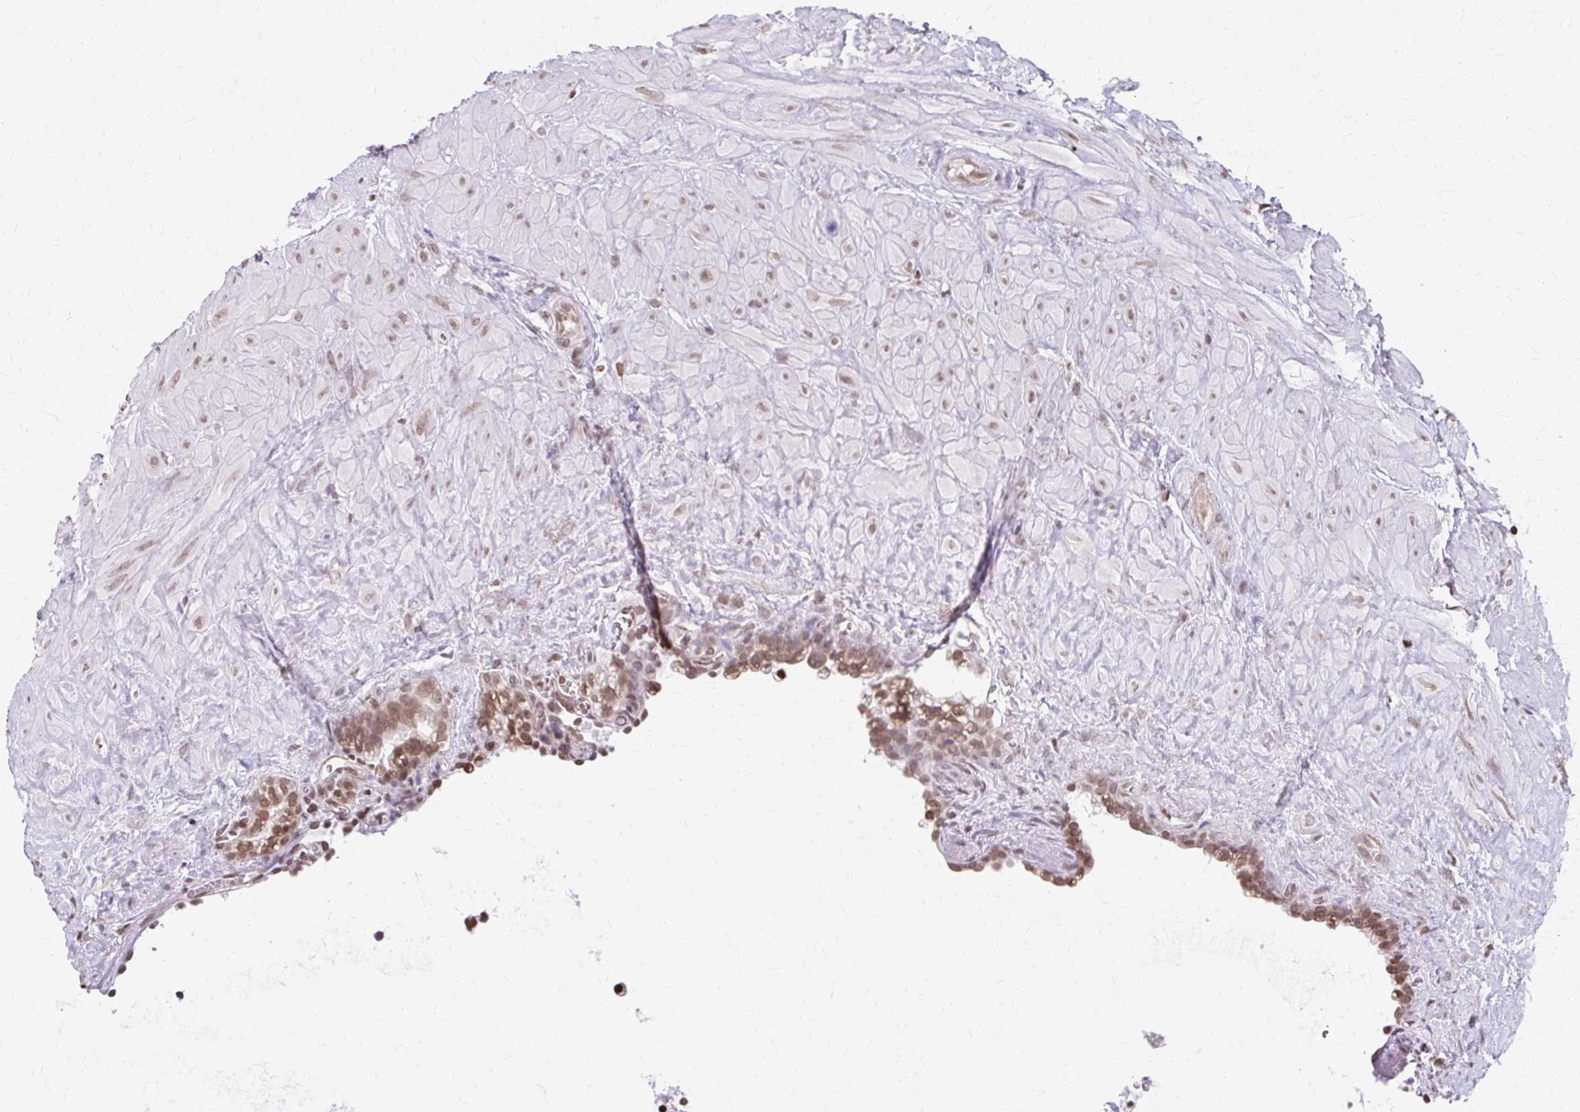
{"staining": {"intensity": "moderate", "quantity": ">75%", "location": "nuclear"}, "tissue": "seminal vesicle", "cell_type": "Glandular cells", "image_type": "normal", "snomed": [{"axis": "morphology", "description": "Normal tissue, NOS"}, {"axis": "topography", "description": "Seminal veicle"}], "caption": "Normal seminal vesicle was stained to show a protein in brown. There is medium levels of moderate nuclear positivity in about >75% of glandular cells.", "gene": "ORC3", "patient": {"sex": "male", "age": 76}}